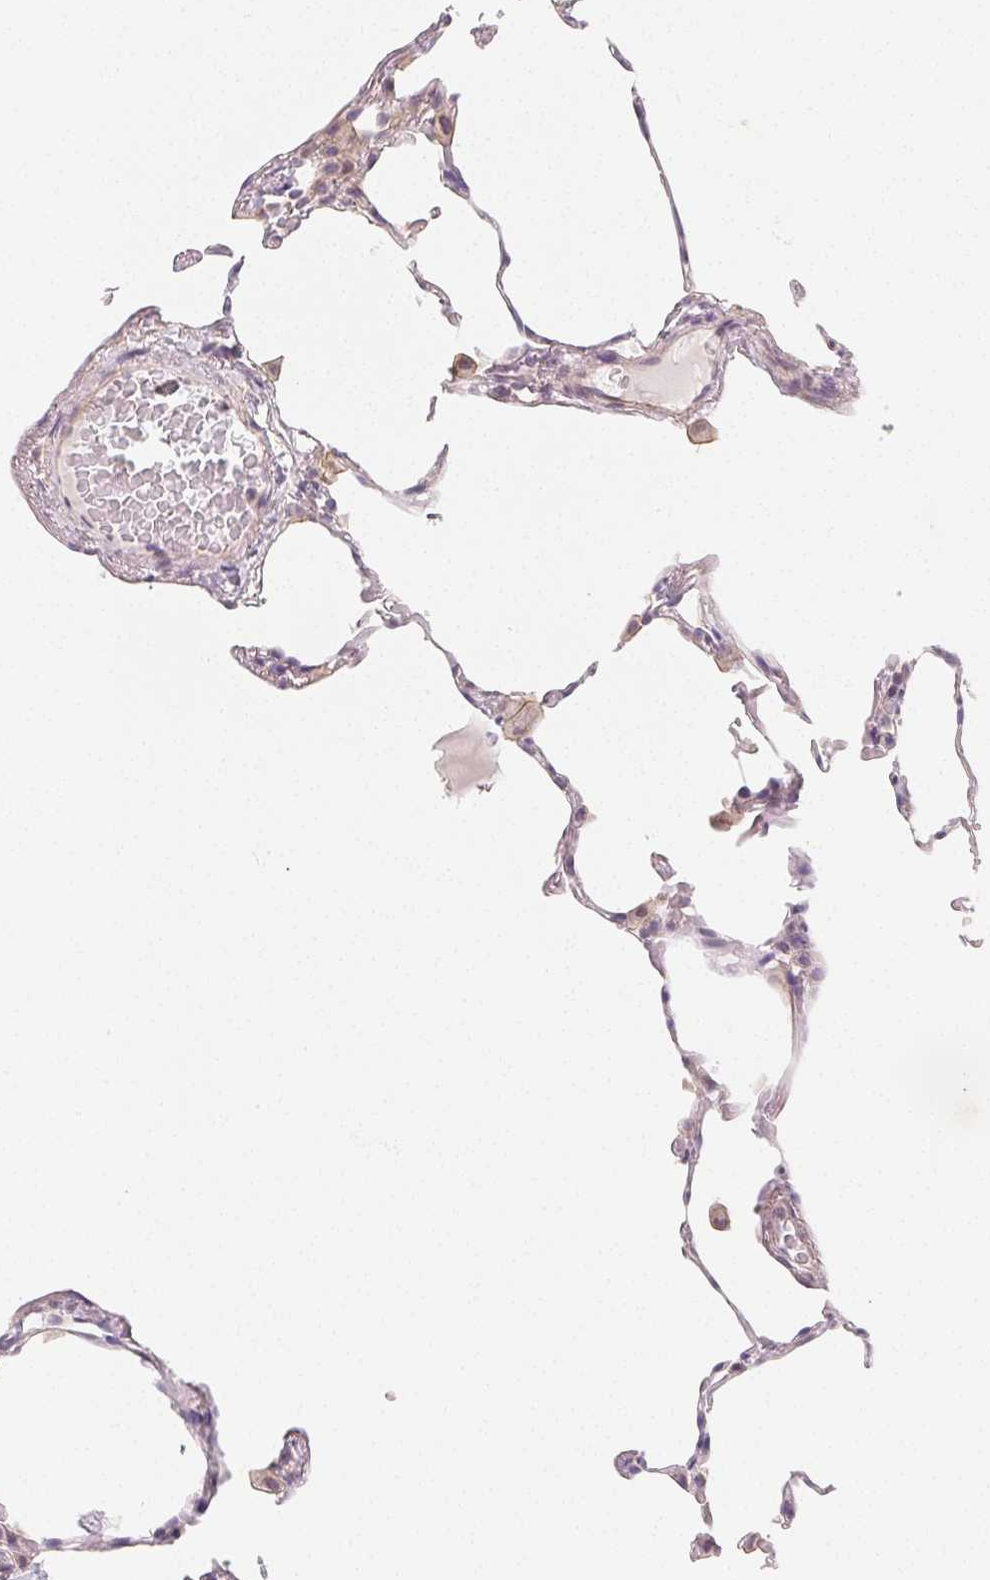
{"staining": {"intensity": "negative", "quantity": "none", "location": "none"}, "tissue": "lung", "cell_type": "Alveolar cells", "image_type": "normal", "snomed": [{"axis": "morphology", "description": "Normal tissue, NOS"}, {"axis": "topography", "description": "Lung"}], "caption": "The histopathology image demonstrates no staining of alveolar cells in benign lung. (DAB IHC visualized using brightfield microscopy, high magnification).", "gene": "LRRC23", "patient": {"sex": "female", "age": 57}}